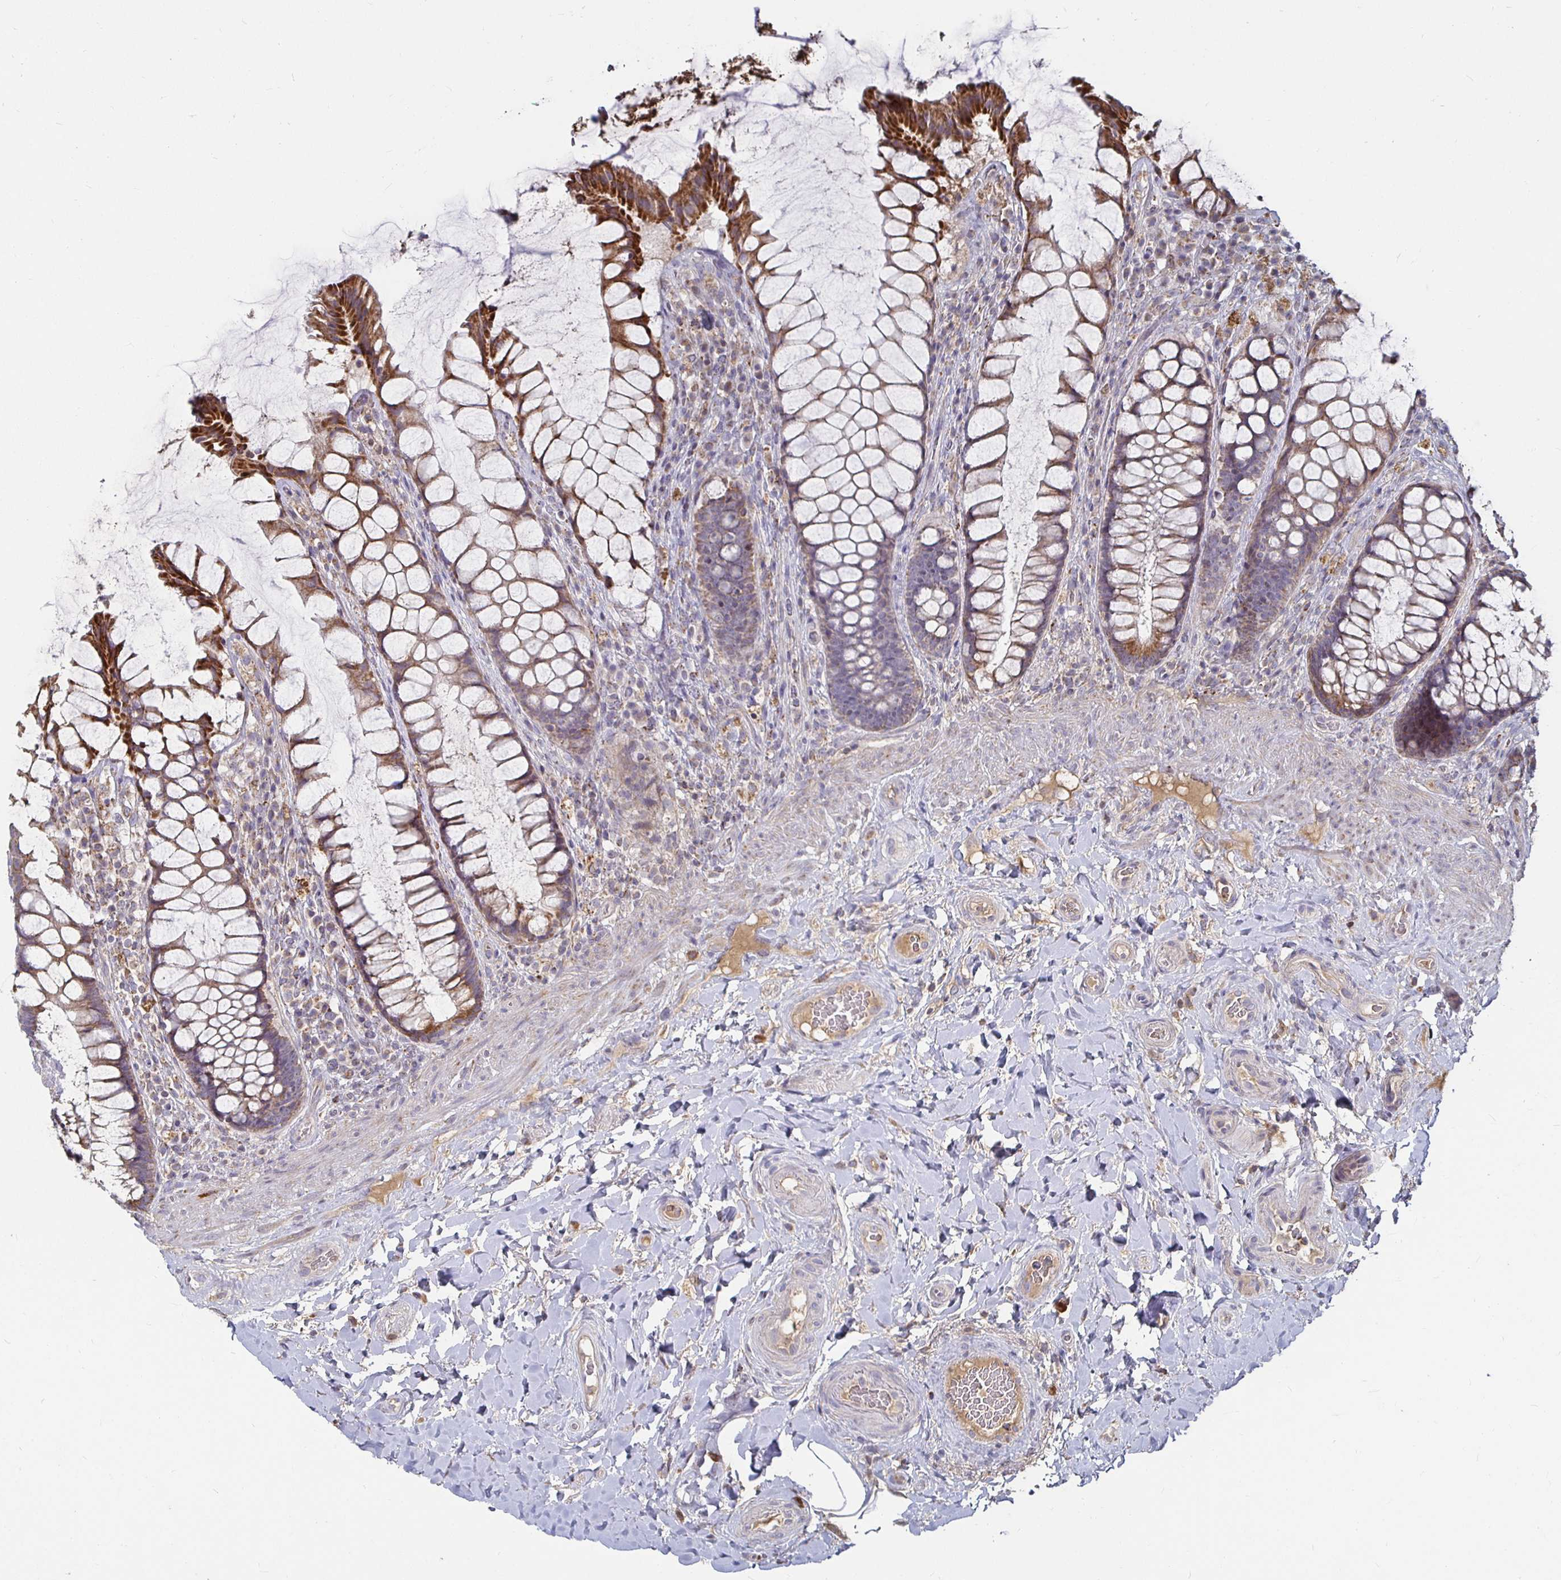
{"staining": {"intensity": "moderate", "quantity": ">75%", "location": "cytoplasmic/membranous"}, "tissue": "rectum", "cell_type": "Glandular cells", "image_type": "normal", "snomed": [{"axis": "morphology", "description": "Normal tissue, NOS"}, {"axis": "topography", "description": "Rectum"}], "caption": "Immunohistochemical staining of benign rectum displays moderate cytoplasmic/membranous protein staining in approximately >75% of glandular cells. The staining is performed using DAB (3,3'-diaminobenzidine) brown chromogen to label protein expression. The nuclei are counter-stained blue using hematoxylin.", "gene": "RNF144B", "patient": {"sex": "female", "age": 58}}